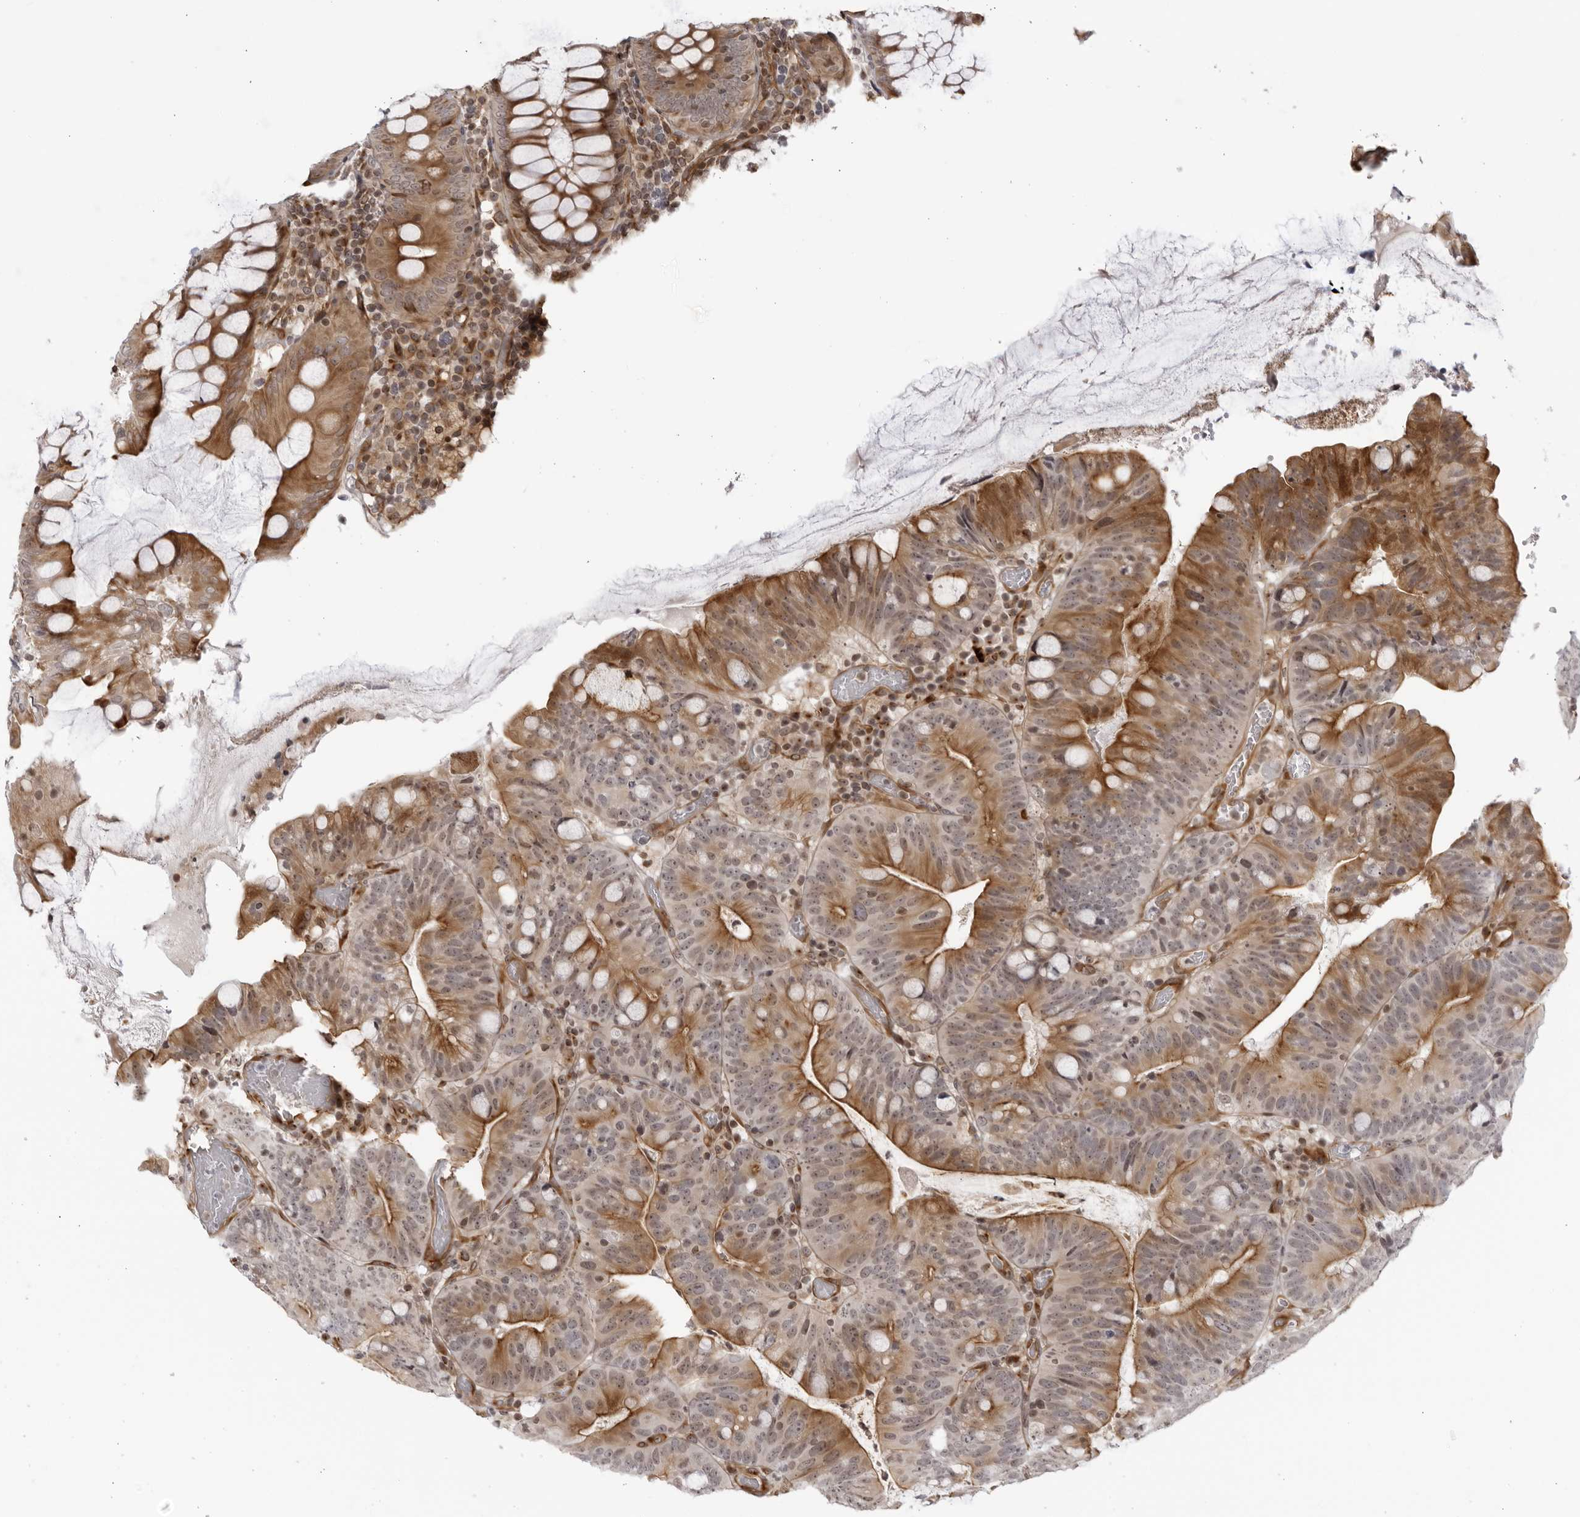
{"staining": {"intensity": "moderate", "quantity": ">75%", "location": "cytoplasmic/membranous,nuclear"}, "tissue": "colorectal cancer", "cell_type": "Tumor cells", "image_type": "cancer", "snomed": [{"axis": "morphology", "description": "Adenocarcinoma, NOS"}, {"axis": "topography", "description": "Colon"}], "caption": "Moderate cytoplasmic/membranous and nuclear expression is identified in approximately >75% of tumor cells in colorectal cancer (adenocarcinoma).", "gene": "CNBD1", "patient": {"sex": "female", "age": 66}}